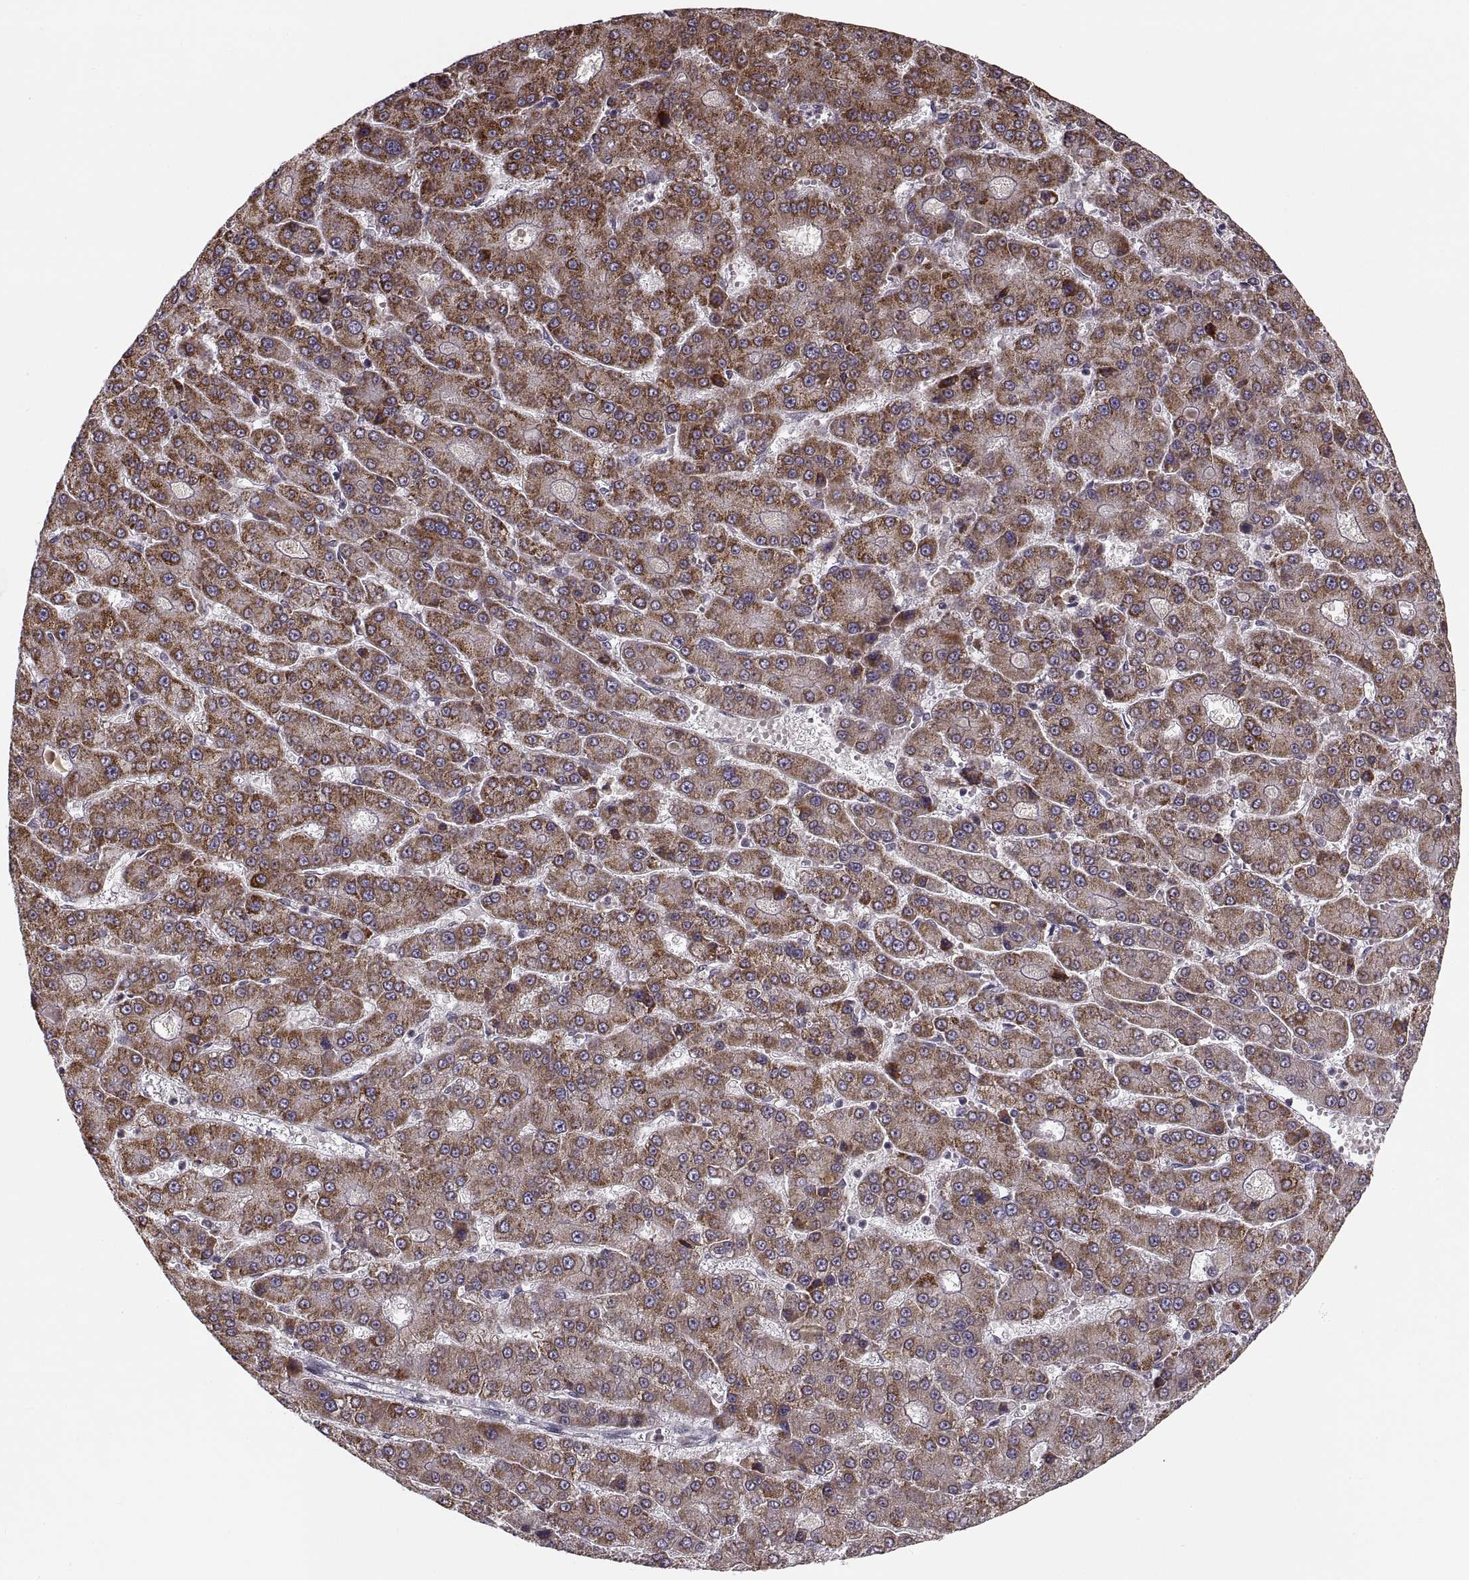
{"staining": {"intensity": "moderate", "quantity": ">75%", "location": "cytoplasmic/membranous"}, "tissue": "liver cancer", "cell_type": "Tumor cells", "image_type": "cancer", "snomed": [{"axis": "morphology", "description": "Carcinoma, Hepatocellular, NOS"}, {"axis": "topography", "description": "Liver"}], "caption": "DAB immunohistochemical staining of human hepatocellular carcinoma (liver) reveals moderate cytoplasmic/membranous protein staining in about >75% of tumor cells.", "gene": "ASIC3", "patient": {"sex": "male", "age": 70}}